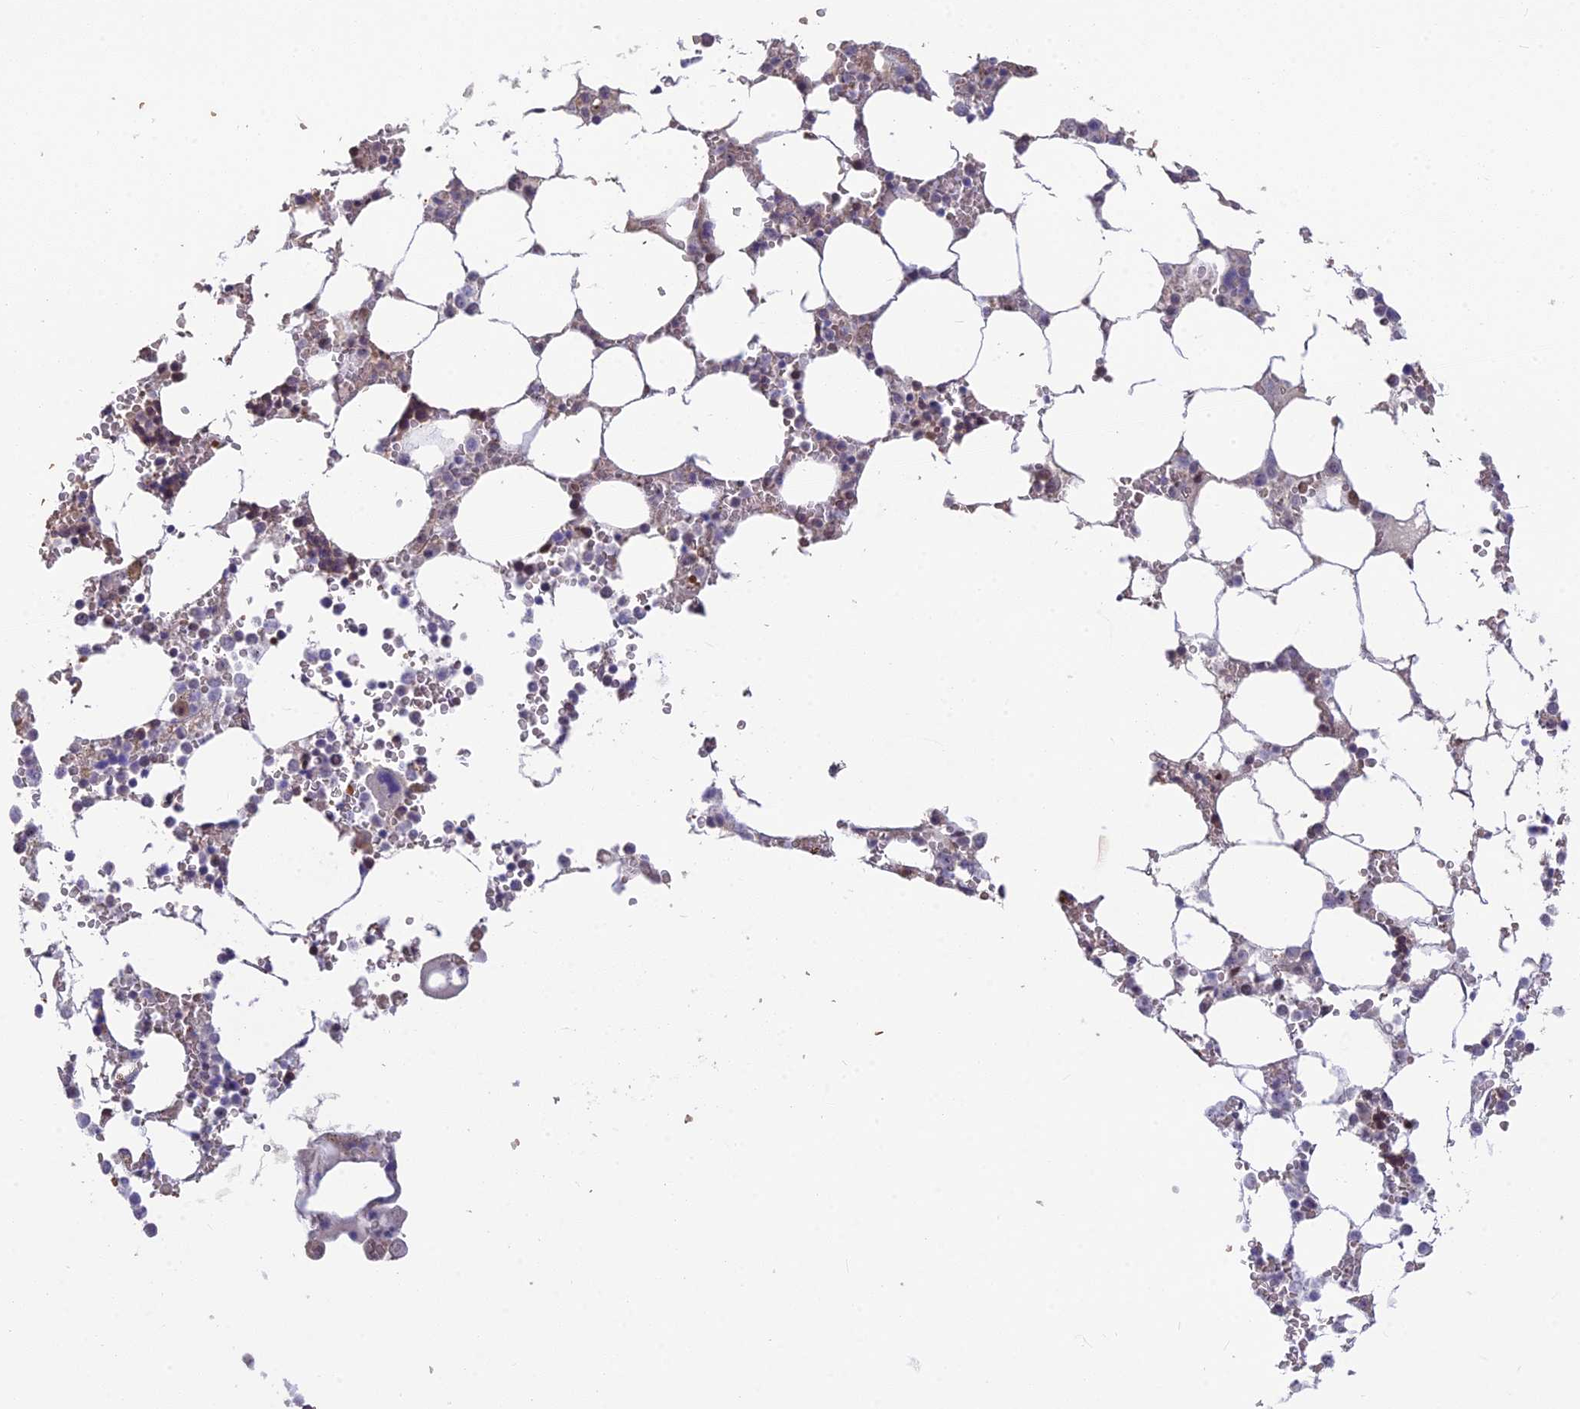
{"staining": {"intensity": "strong", "quantity": "<25%", "location": "cytoplasmic/membranous,nuclear"}, "tissue": "bone marrow", "cell_type": "Hematopoietic cells", "image_type": "normal", "snomed": [{"axis": "morphology", "description": "Normal tissue, NOS"}, {"axis": "topography", "description": "Bone marrow"}], "caption": "Bone marrow stained for a protein (brown) demonstrates strong cytoplasmic/membranous,nuclear positive positivity in approximately <25% of hematopoietic cells.", "gene": "UFSP2", "patient": {"sex": "male", "age": 64}}